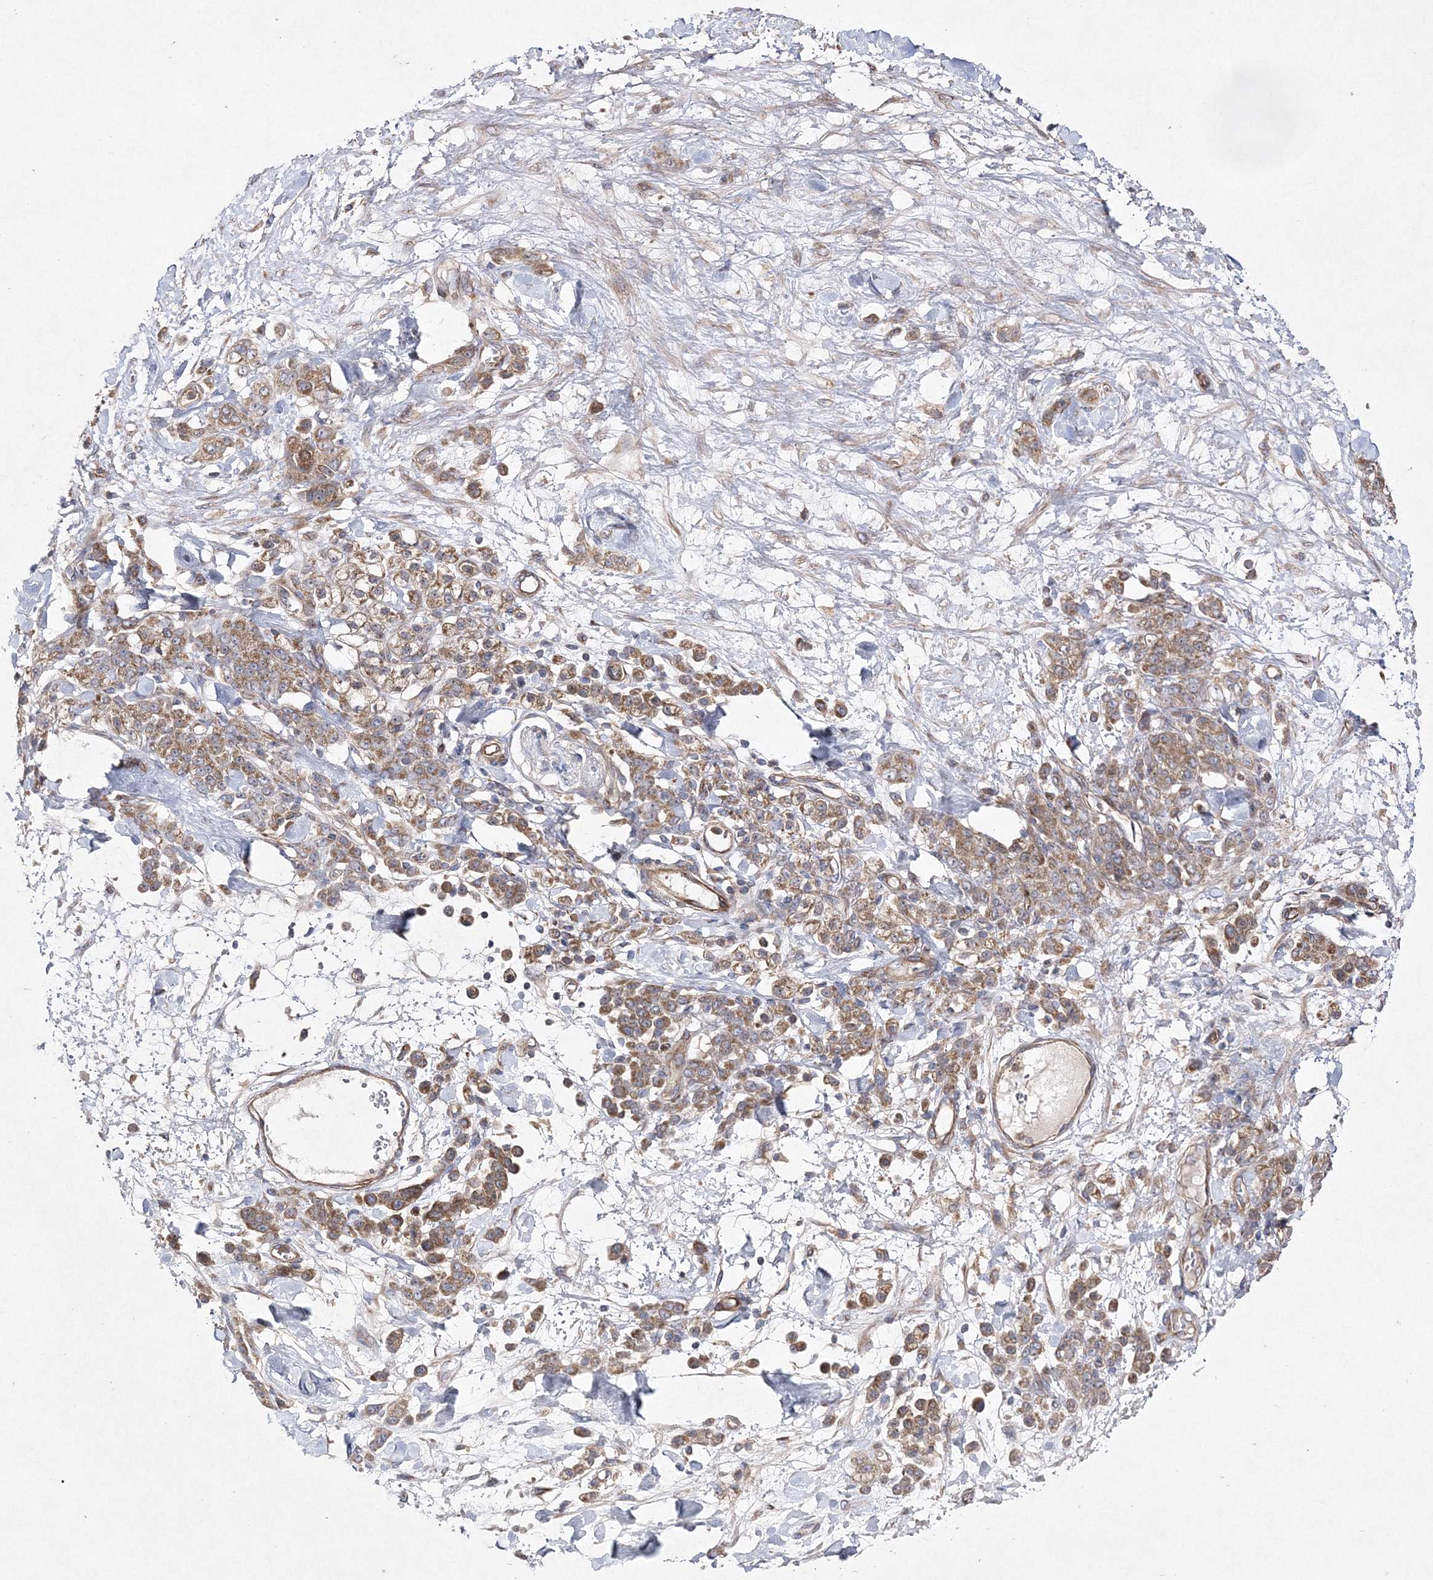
{"staining": {"intensity": "moderate", "quantity": ">75%", "location": "cytoplasmic/membranous"}, "tissue": "stomach cancer", "cell_type": "Tumor cells", "image_type": "cancer", "snomed": [{"axis": "morphology", "description": "Normal tissue, NOS"}, {"axis": "morphology", "description": "Adenocarcinoma, NOS"}, {"axis": "topography", "description": "Stomach"}], "caption": "The photomicrograph shows a brown stain indicating the presence of a protein in the cytoplasmic/membranous of tumor cells in stomach cancer (adenocarcinoma).", "gene": "DNAJC13", "patient": {"sex": "male", "age": 82}}